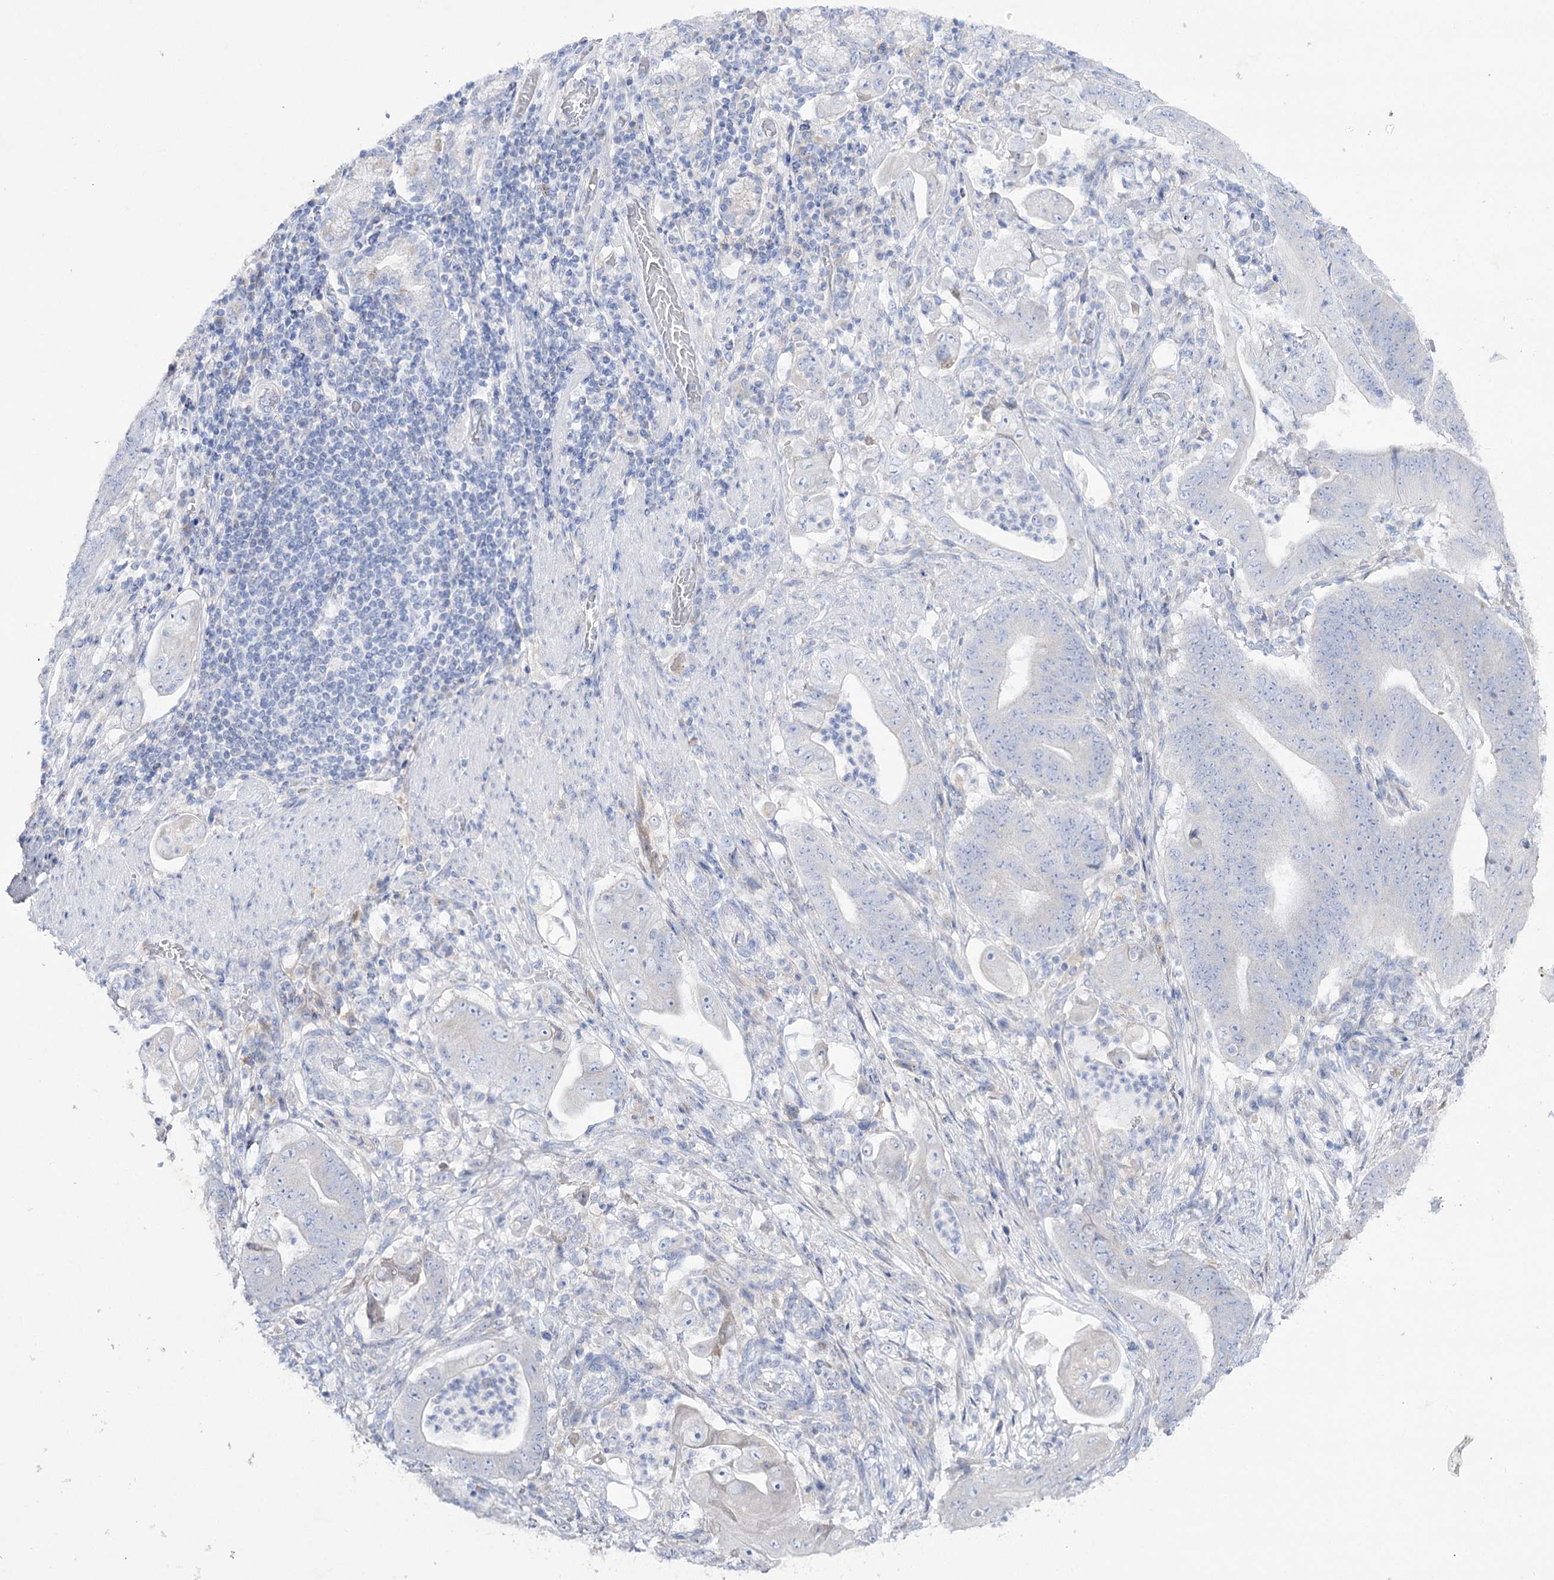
{"staining": {"intensity": "negative", "quantity": "none", "location": "none"}, "tissue": "stomach cancer", "cell_type": "Tumor cells", "image_type": "cancer", "snomed": [{"axis": "morphology", "description": "Adenocarcinoma, NOS"}, {"axis": "topography", "description": "Stomach"}], "caption": "Stomach cancer was stained to show a protein in brown. There is no significant expression in tumor cells.", "gene": "NAGLU", "patient": {"sex": "female", "age": 73}}